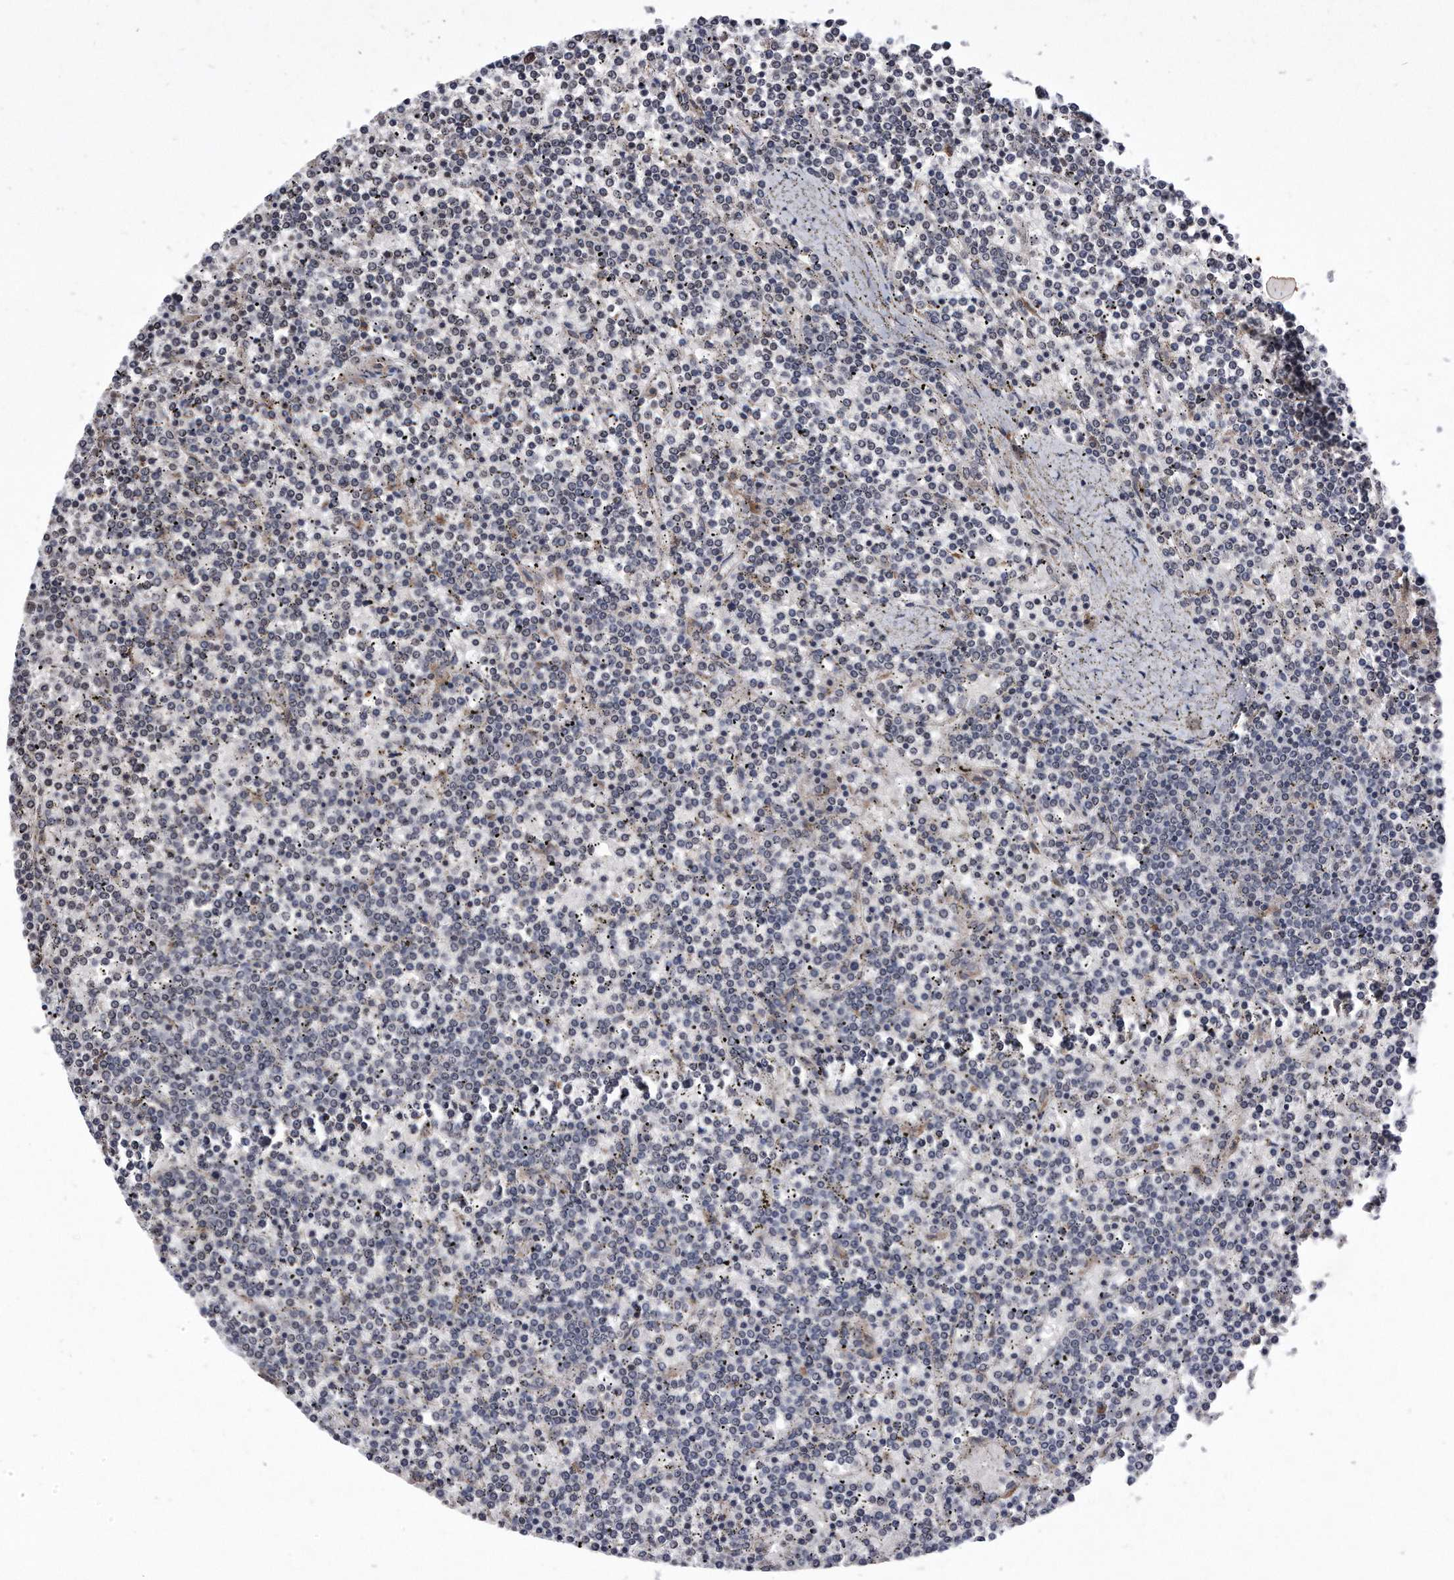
{"staining": {"intensity": "negative", "quantity": "none", "location": "none"}, "tissue": "lymphoma", "cell_type": "Tumor cells", "image_type": "cancer", "snomed": [{"axis": "morphology", "description": "Malignant lymphoma, non-Hodgkin's type, Low grade"}, {"axis": "topography", "description": "Spleen"}], "caption": "There is no significant expression in tumor cells of low-grade malignant lymphoma, non-Hodgkin's type. The staining was performed using DAB to visualize the protein expression in brown, while the nuclei were stained in blue with hematoxylin (Magnification: 20x).", "gene": "DAB1", "patient": {"sex": "female", "age": 19}}